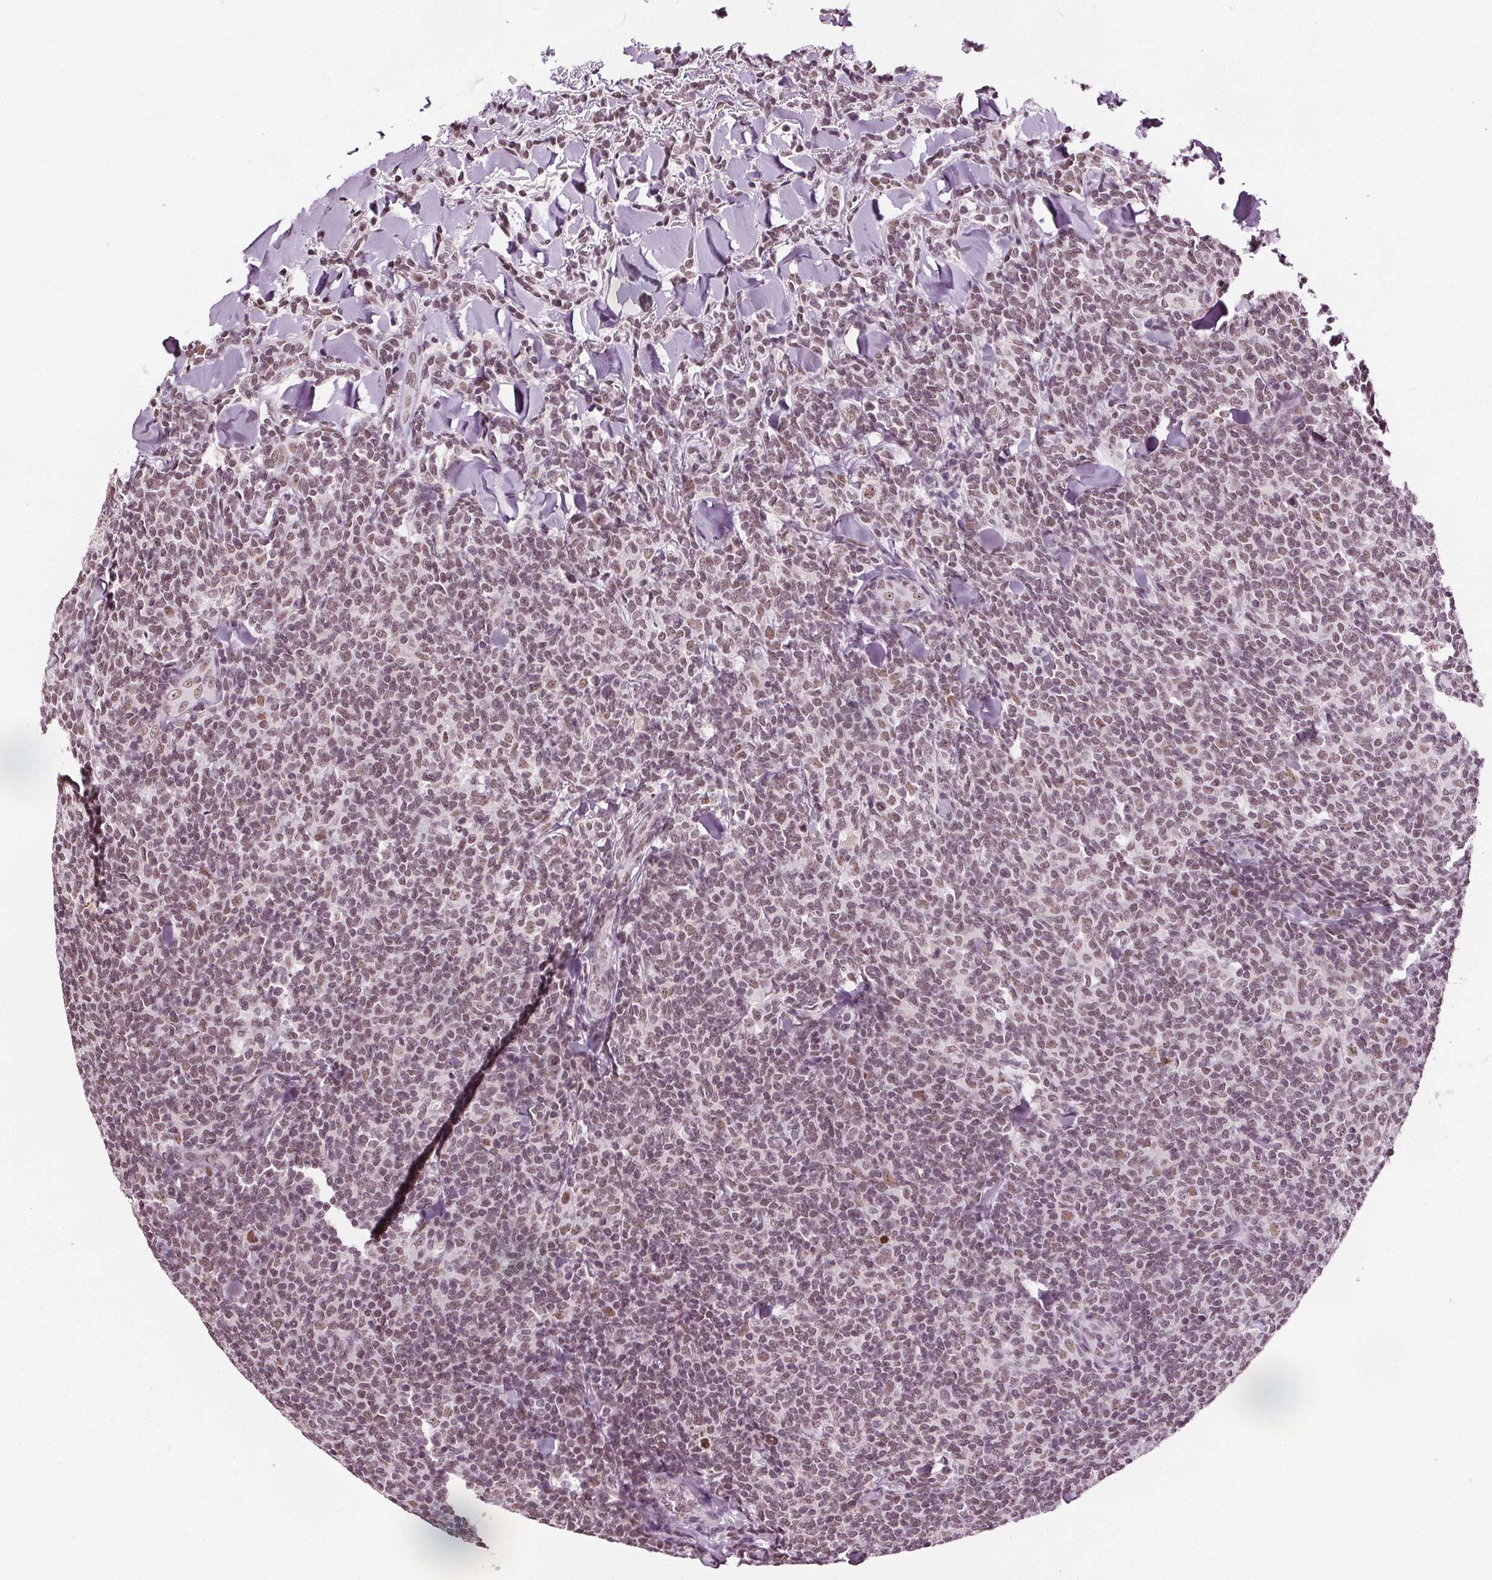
{"staining": {"intensity": "moderate", "quantity": ">75%", "location": "nuclear"}, "tissue": "lymphoma", "cell_type": "Tumor cells", "image_type": "cancer", "snomed": [{"axis": "morphology", "description": "Malignant lymphoma, non-Hodgkin's type, Low grade"}, {"axis": "topography", "description": "Lymph node"}], "caption": "Immunohistochemical staining of human low-grade malignant lymphoma, non-Hodgkin's type reveals medium levels of moderate nuclear protein expression in about >75% of tumor cells.", "gene": "IWS1", "patient": {"sex": "female", "age": 56}}